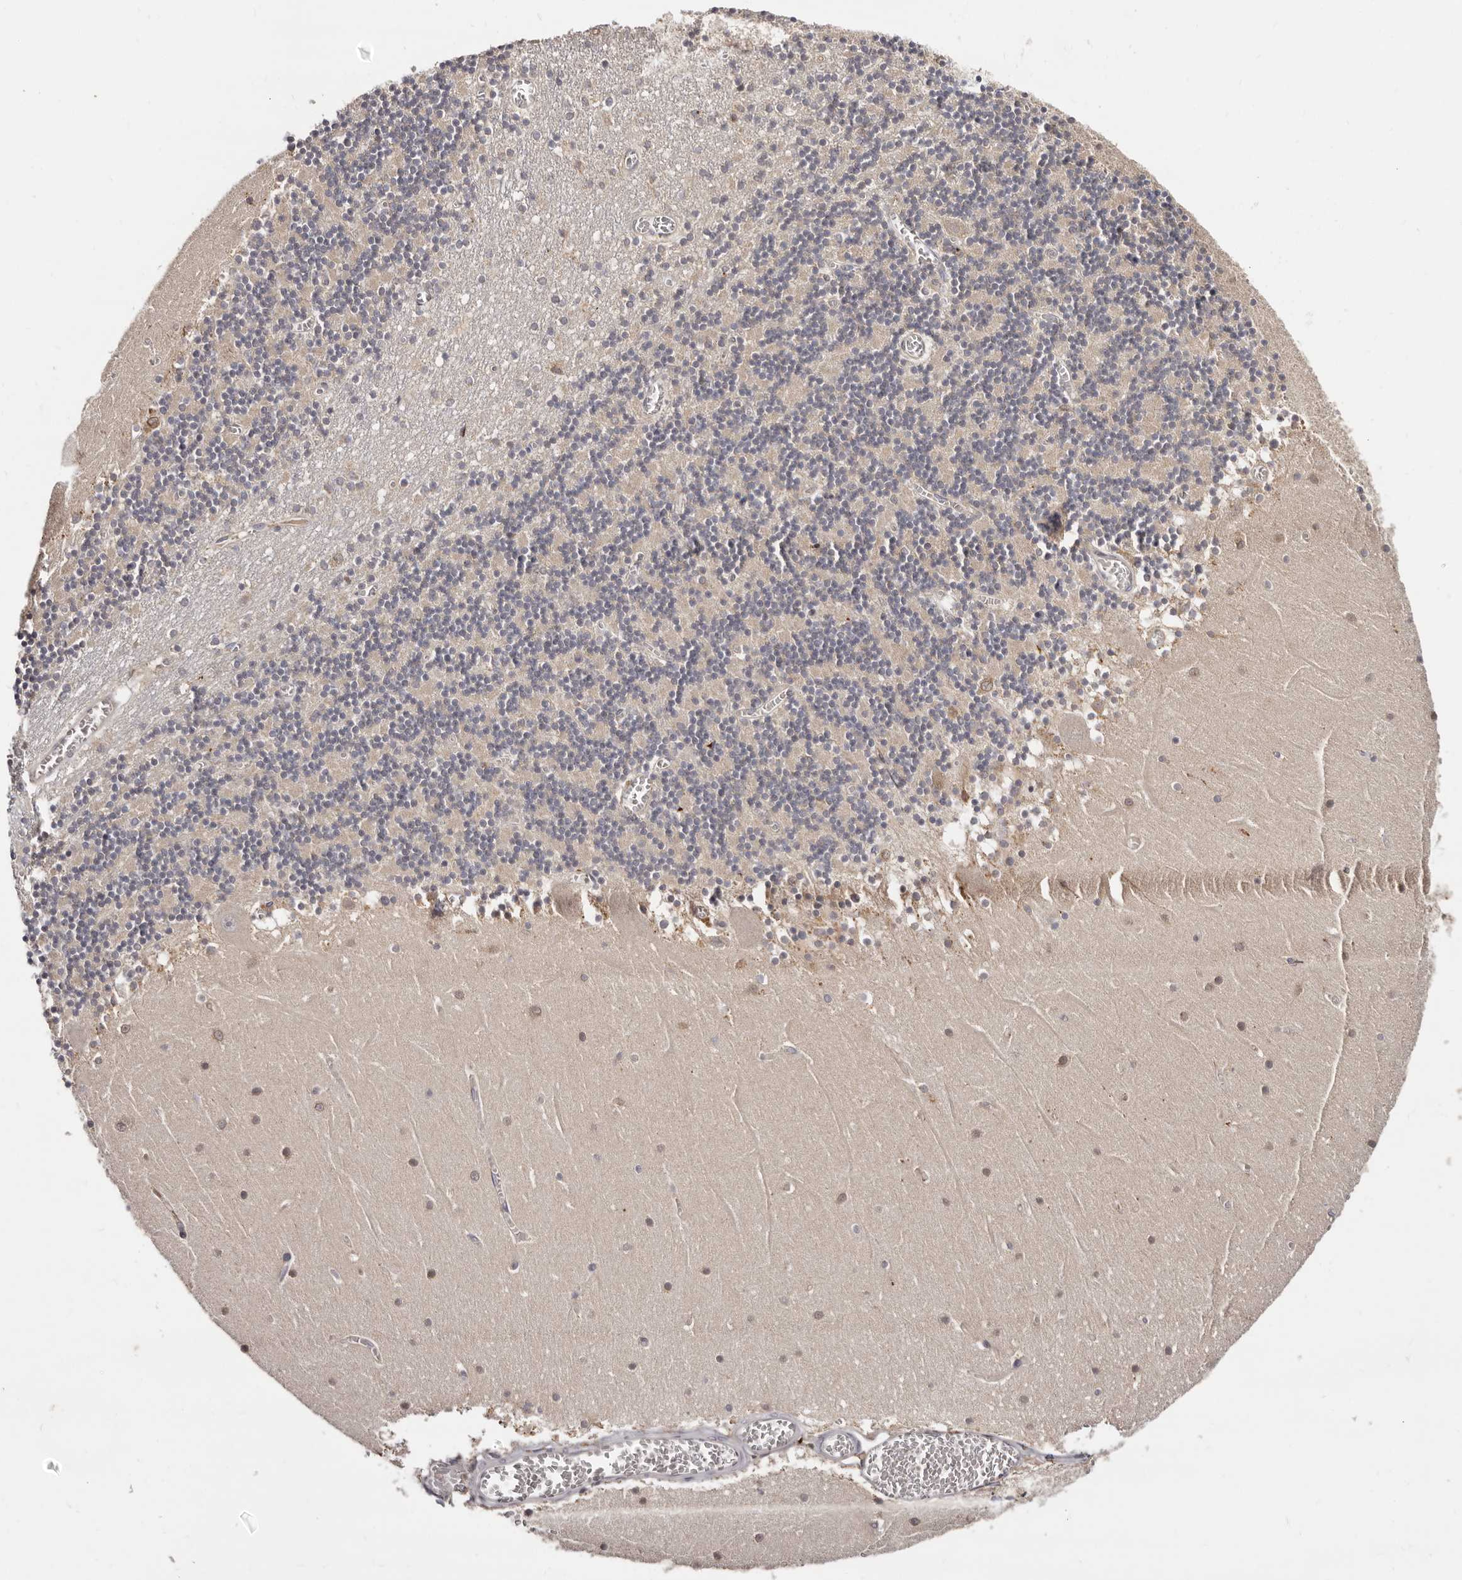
{"staining": {"intensity": "weak", "quantity": "<25%", "location": "cytoplasmic/membranous"}, "tissue": "cerebellum", "cell_type": "Cells in granular layer", "image_type": "normal", "snomed": [{"axis": "morphology", "description": "Normal tissue, NOS"}, {"axis": "topography", "description": "Cerebellum"}], "caption": "Cells in granular layer are negative for protein expression in unremarkable human cerebellum. (DAB (3,3'-diaminobenzidine) IHC, high magnification).", "gene": "DACT2", "patient": {"sex": "female", "age": 28}}